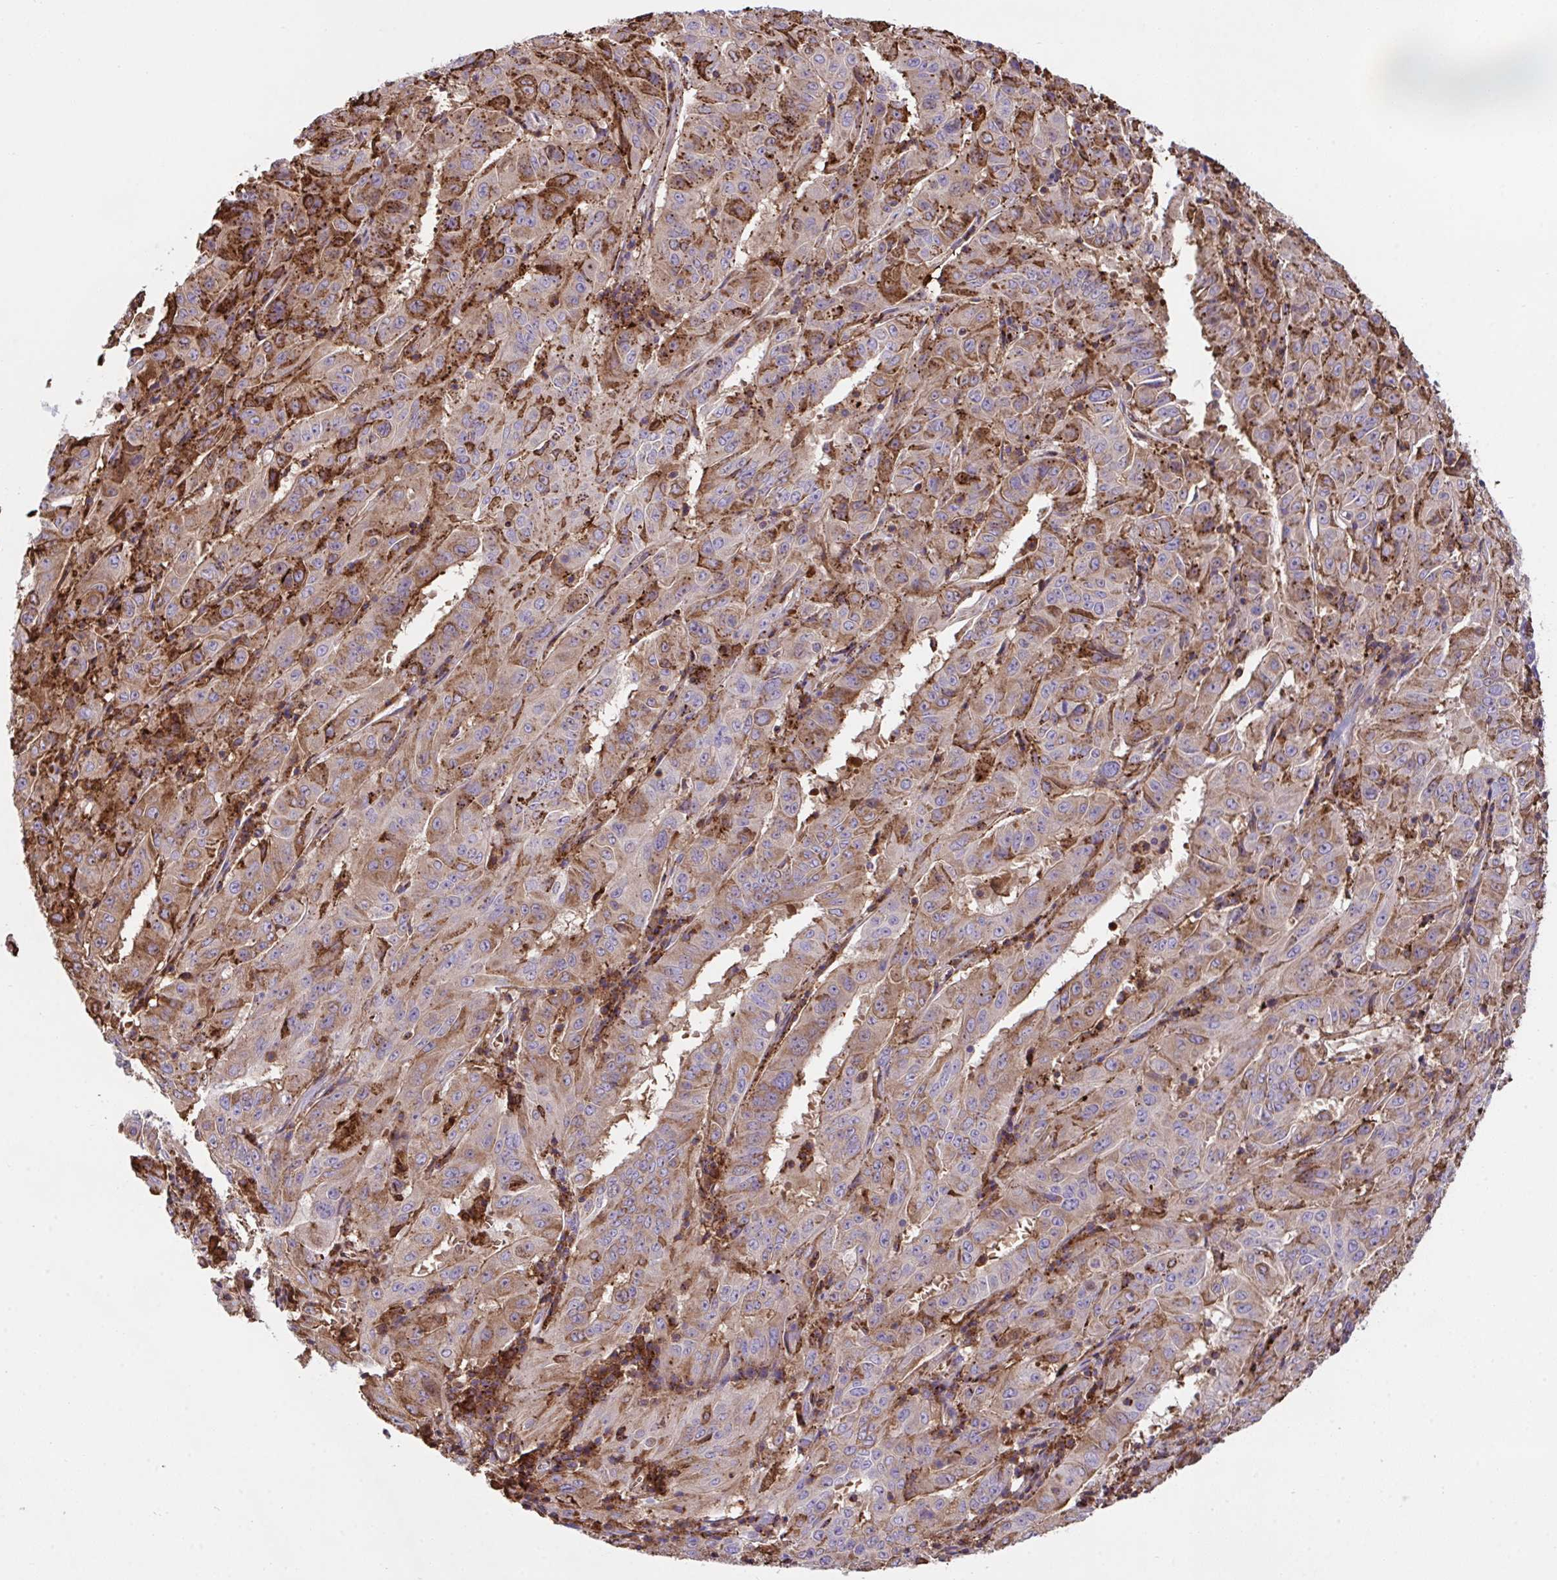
{"staining": {"intensity": "moderate", "quantity": "25%-75%", "location": "cytoplasmic/membranous"}, "tissue": "pancreatic cancer", "cell_type": "Tumor cells", "image_type": "cancer", "snomed": [{"axis": "morphology", "description": "Adenocarcinoma, NOS"}, {"axis": "topography", "description": "Pancreas"}], "caption": "A histopathology image of human pancreatic cancer (adenocarcinoma) stained for a protein exhibits moderate cytoplasmic/membranous brown staining in tumor cells.", "gene": "PPIH", "patient": {"sex": "male", "age": 63}}